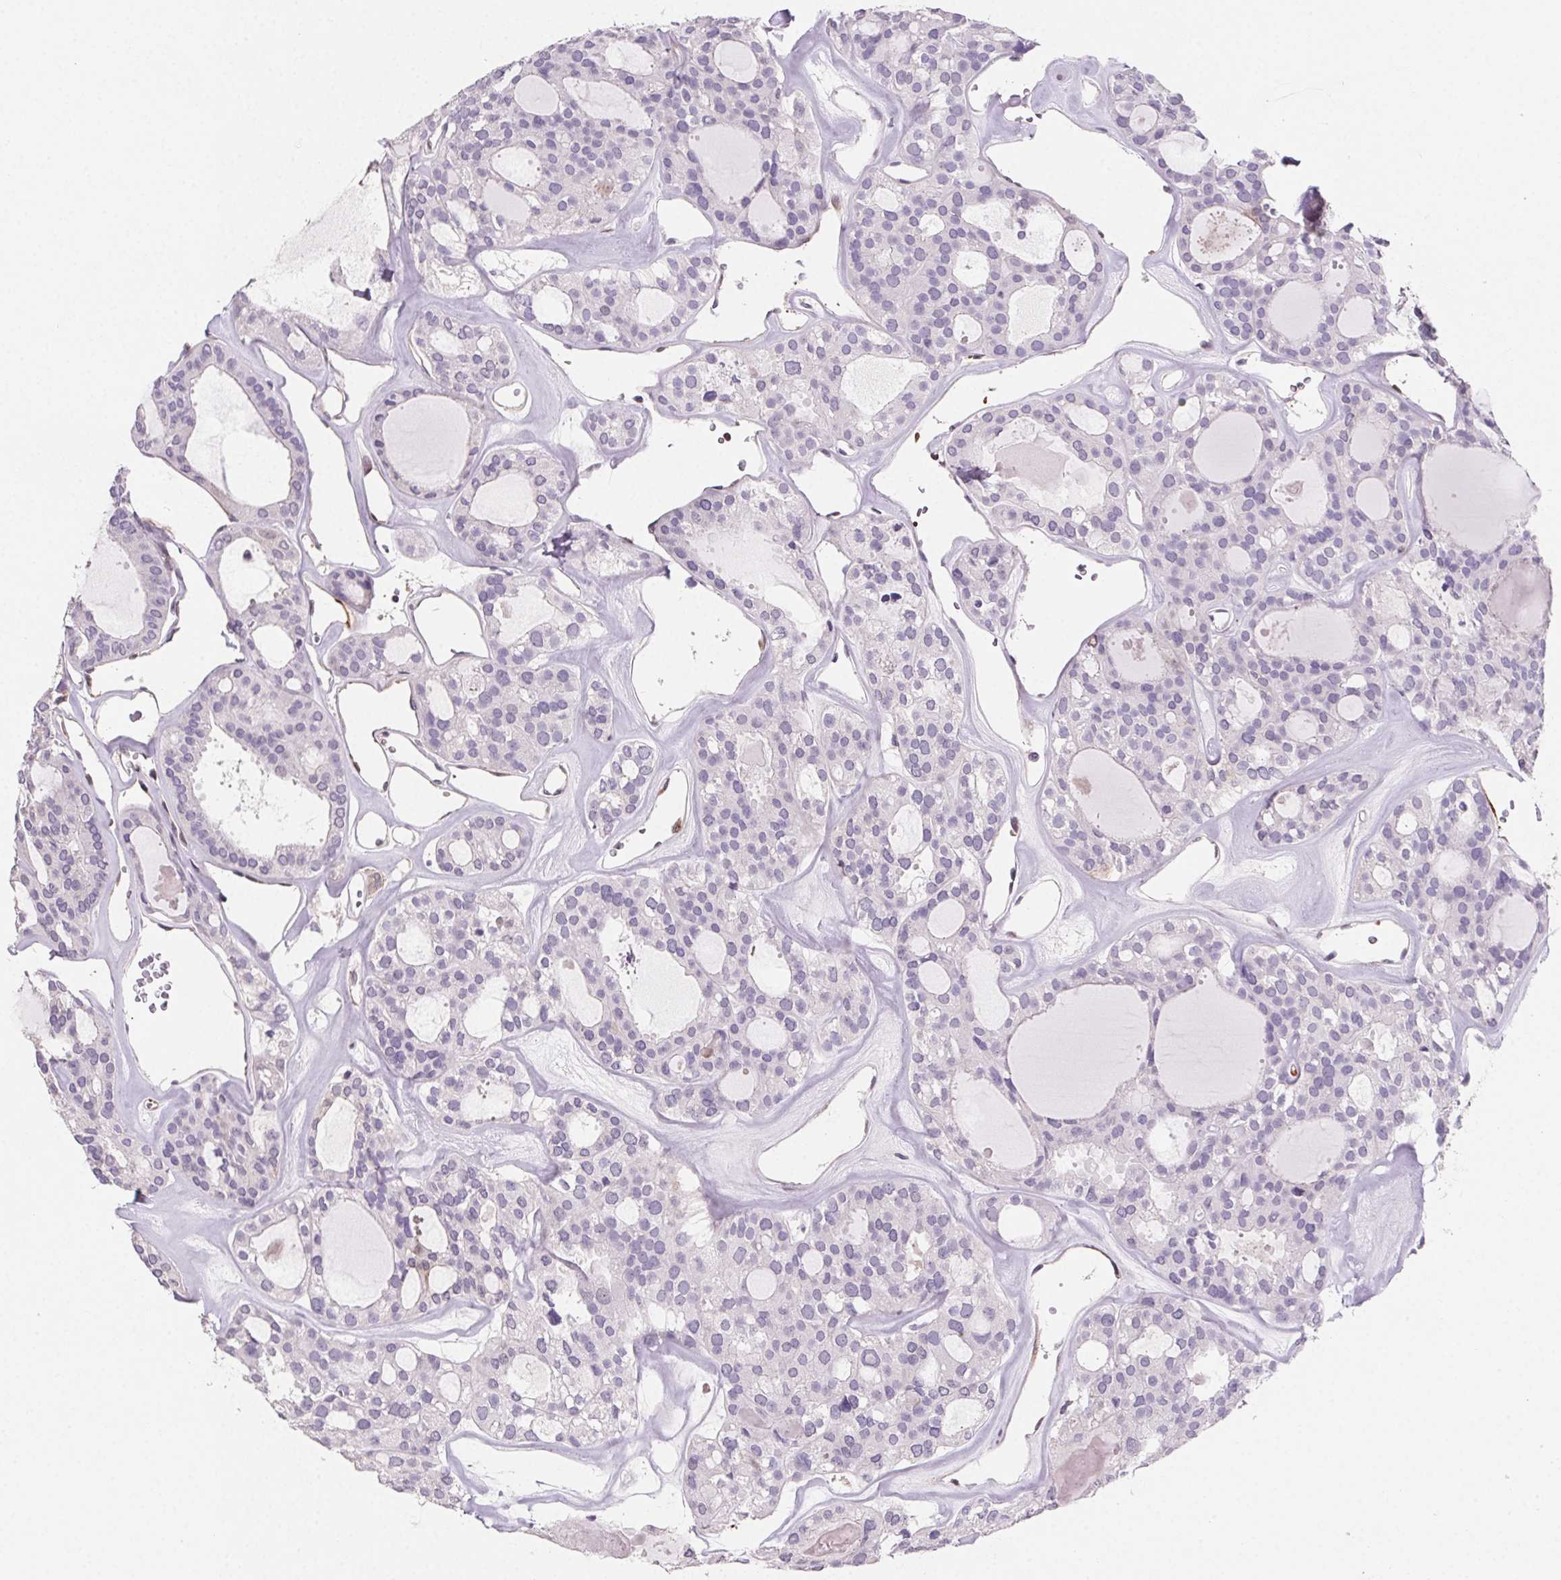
{"staining": {"intensity": "strong", "quantity": "<25%", "location": "cytoplasmic/membranous"}, "tissue": "thyroid cancer", "cell_type": "Tumor cells", "image_type": "cancer", "snomed": [{"axis": "morphology", "description": "Follicular adenoma carcinoma, NOS"}, {"axis": "topography", "description": "Thyroid gland"}], "caption": "Tumor cells show medium levels of strong cytoplasmic/membranous staining in approximately <25% of cells in human follicular adenoma carcinoma (thyroid).", "gene": "GBP1", "patient": {"sex": "male", "age": 75}}